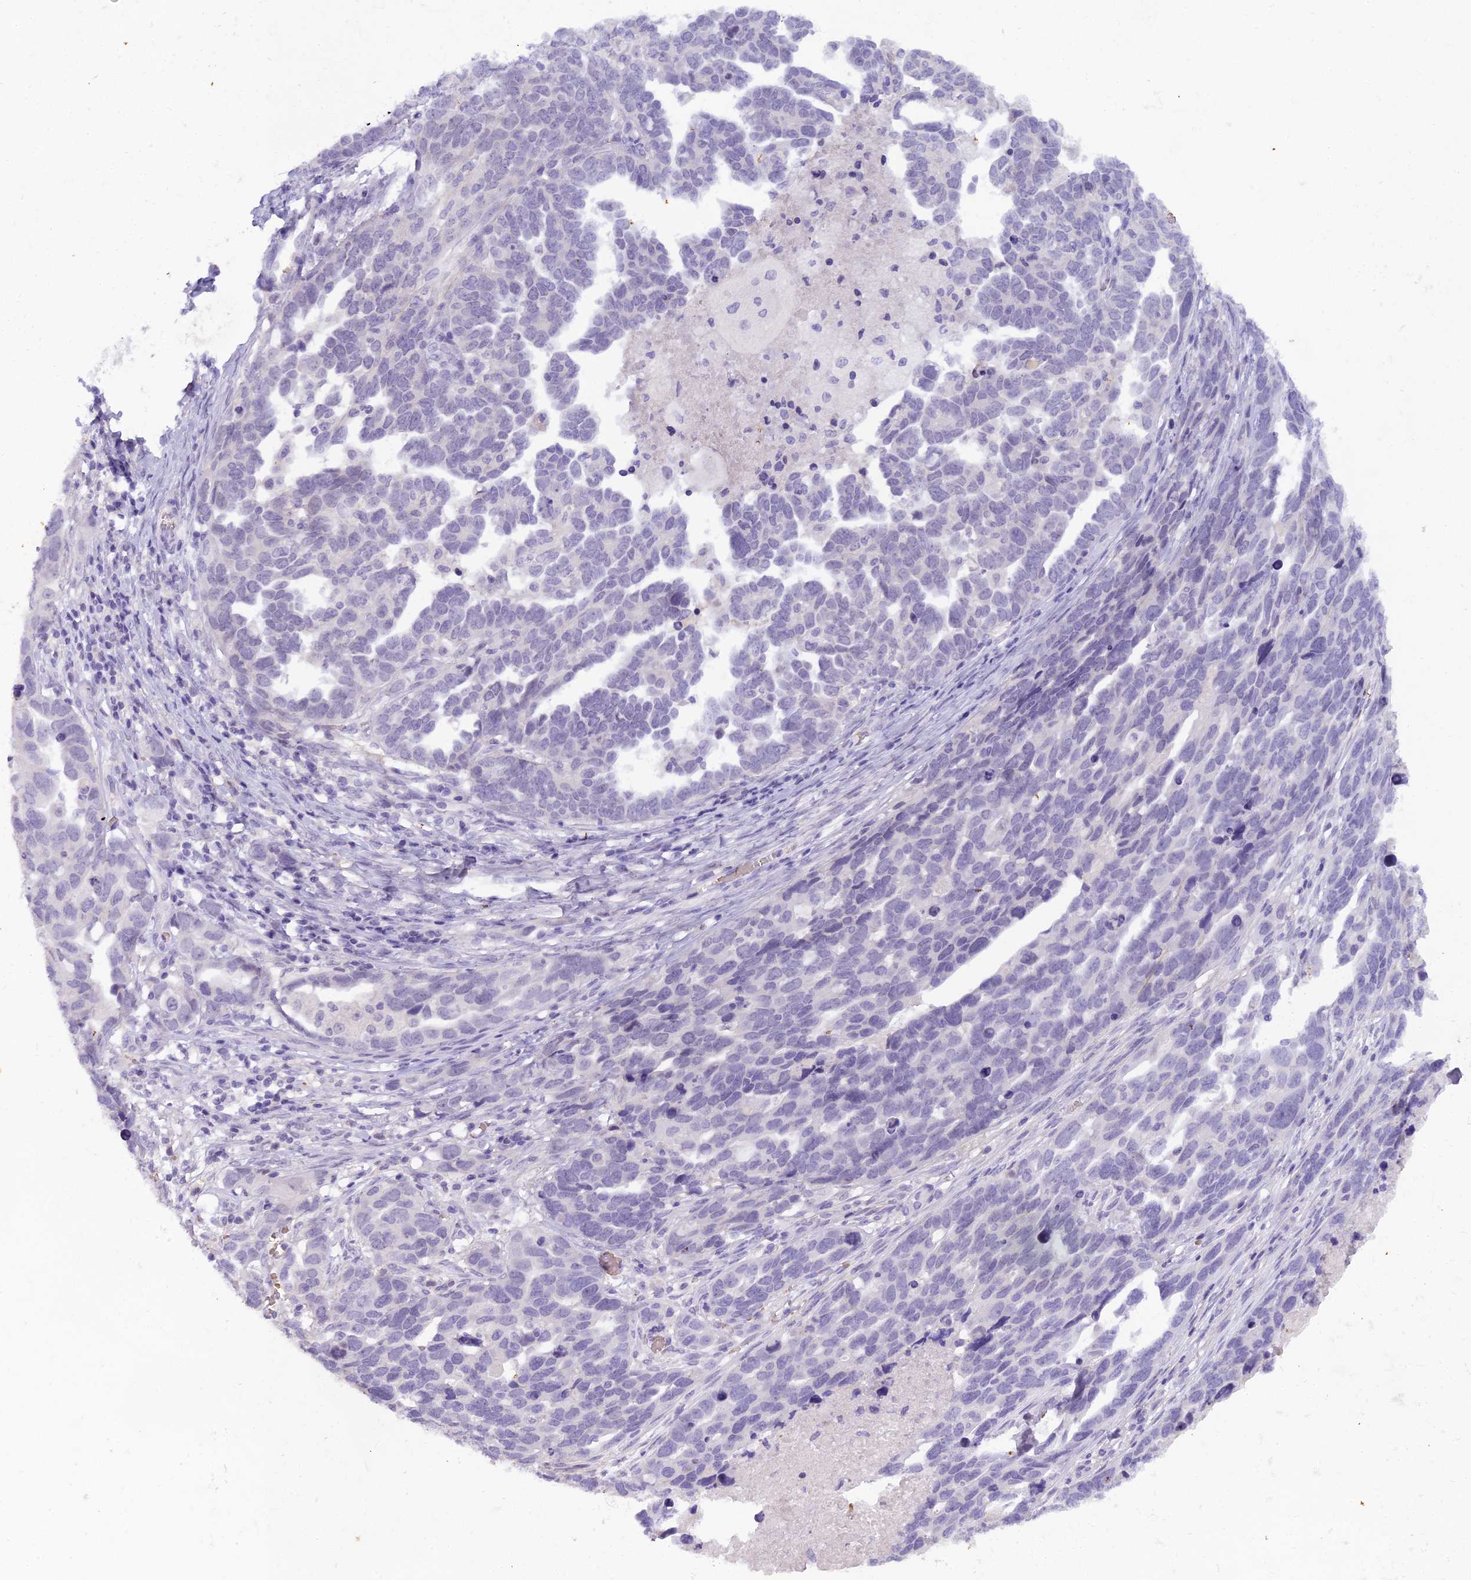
{"staining": {"intensity": "negative", "quantity": "none", "location": "none"}, "tissue": "ovarian cancer", "cell_type": "Tumor cells", "image_type": "cancer", "snomed": [{"axis": "morphology", "description": "Cystadenocarcinoma, serous, NOS"}, {"axis": "topography", "description": "Ovary"}], "caption": "This is an IHC histopathology image of serous cystadenocarcinoma (ovarian). There is no expression in tumor cells.", "gene": "OSTN", "patient": {"sex": "female", "age": 54}}